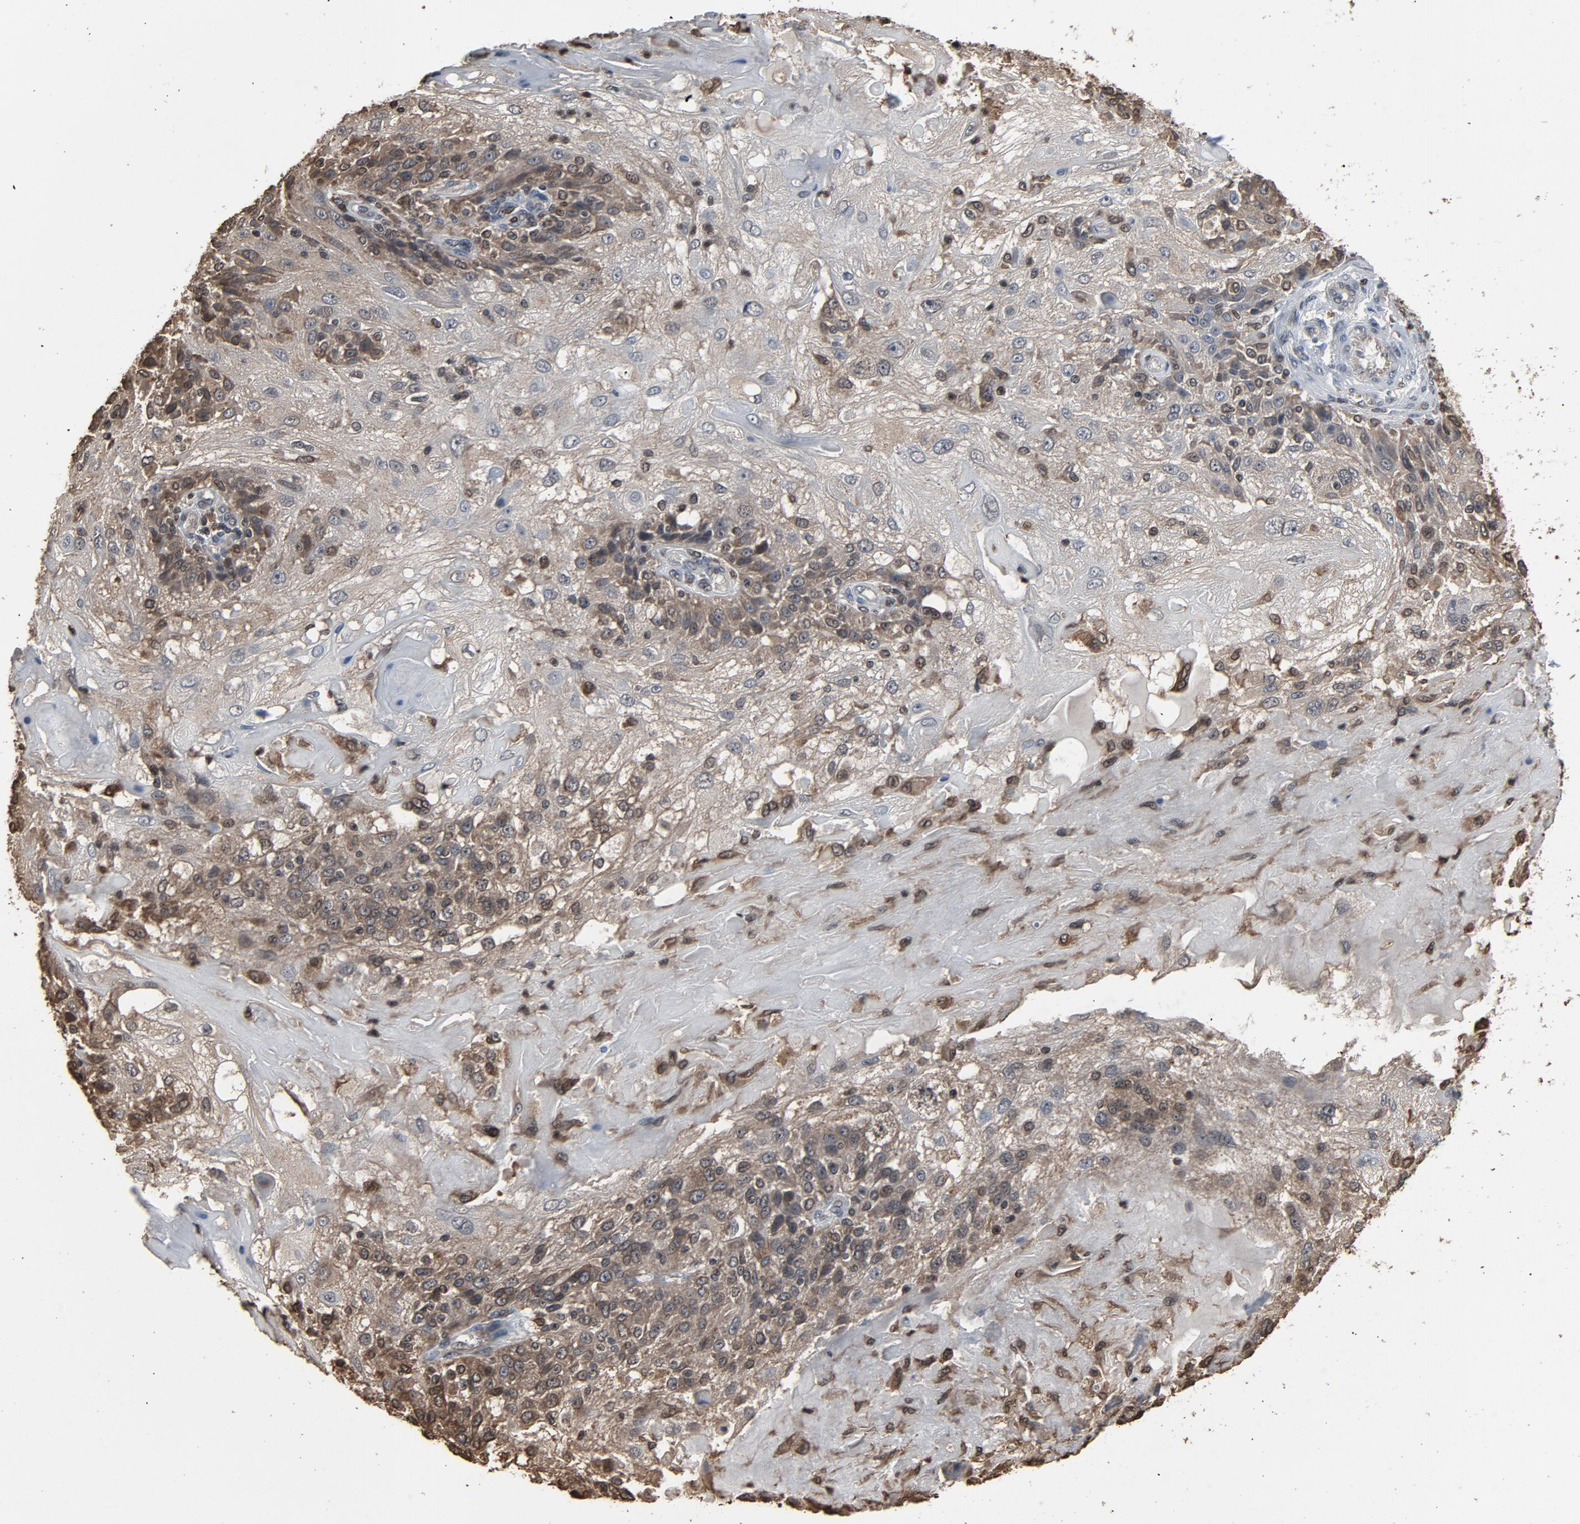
{"staining": {"intensity": "moderate", "quantity": "<25%", "location": "cytoplasmic/membranous,nuclear"}, "tissue": "skin cancer", "cell_type": "Tumor cells", "image_type": "cancer", "snomed": [{"axis": "morphology", "description": "Normal tissue, NOS"}, {"axis": "morphology", "description": "Squamous cell carcinoma, NOS"}, {"axis": "topography", "description": "Skin"}], "caption": "Tumor cells display low levels of moderate cytoplasmic/membranous and nuclear staining in approximately <25% of cells in human squamous cell carcinoma (skin). (Stains: DAB (3,3'-diaminobenzidine) in brown, nuclei in blue, Microscopy: brightfield microscopy at high magnification).", "gene": "UBE2D1", "patient": {"sex": "female", "age": 83}}